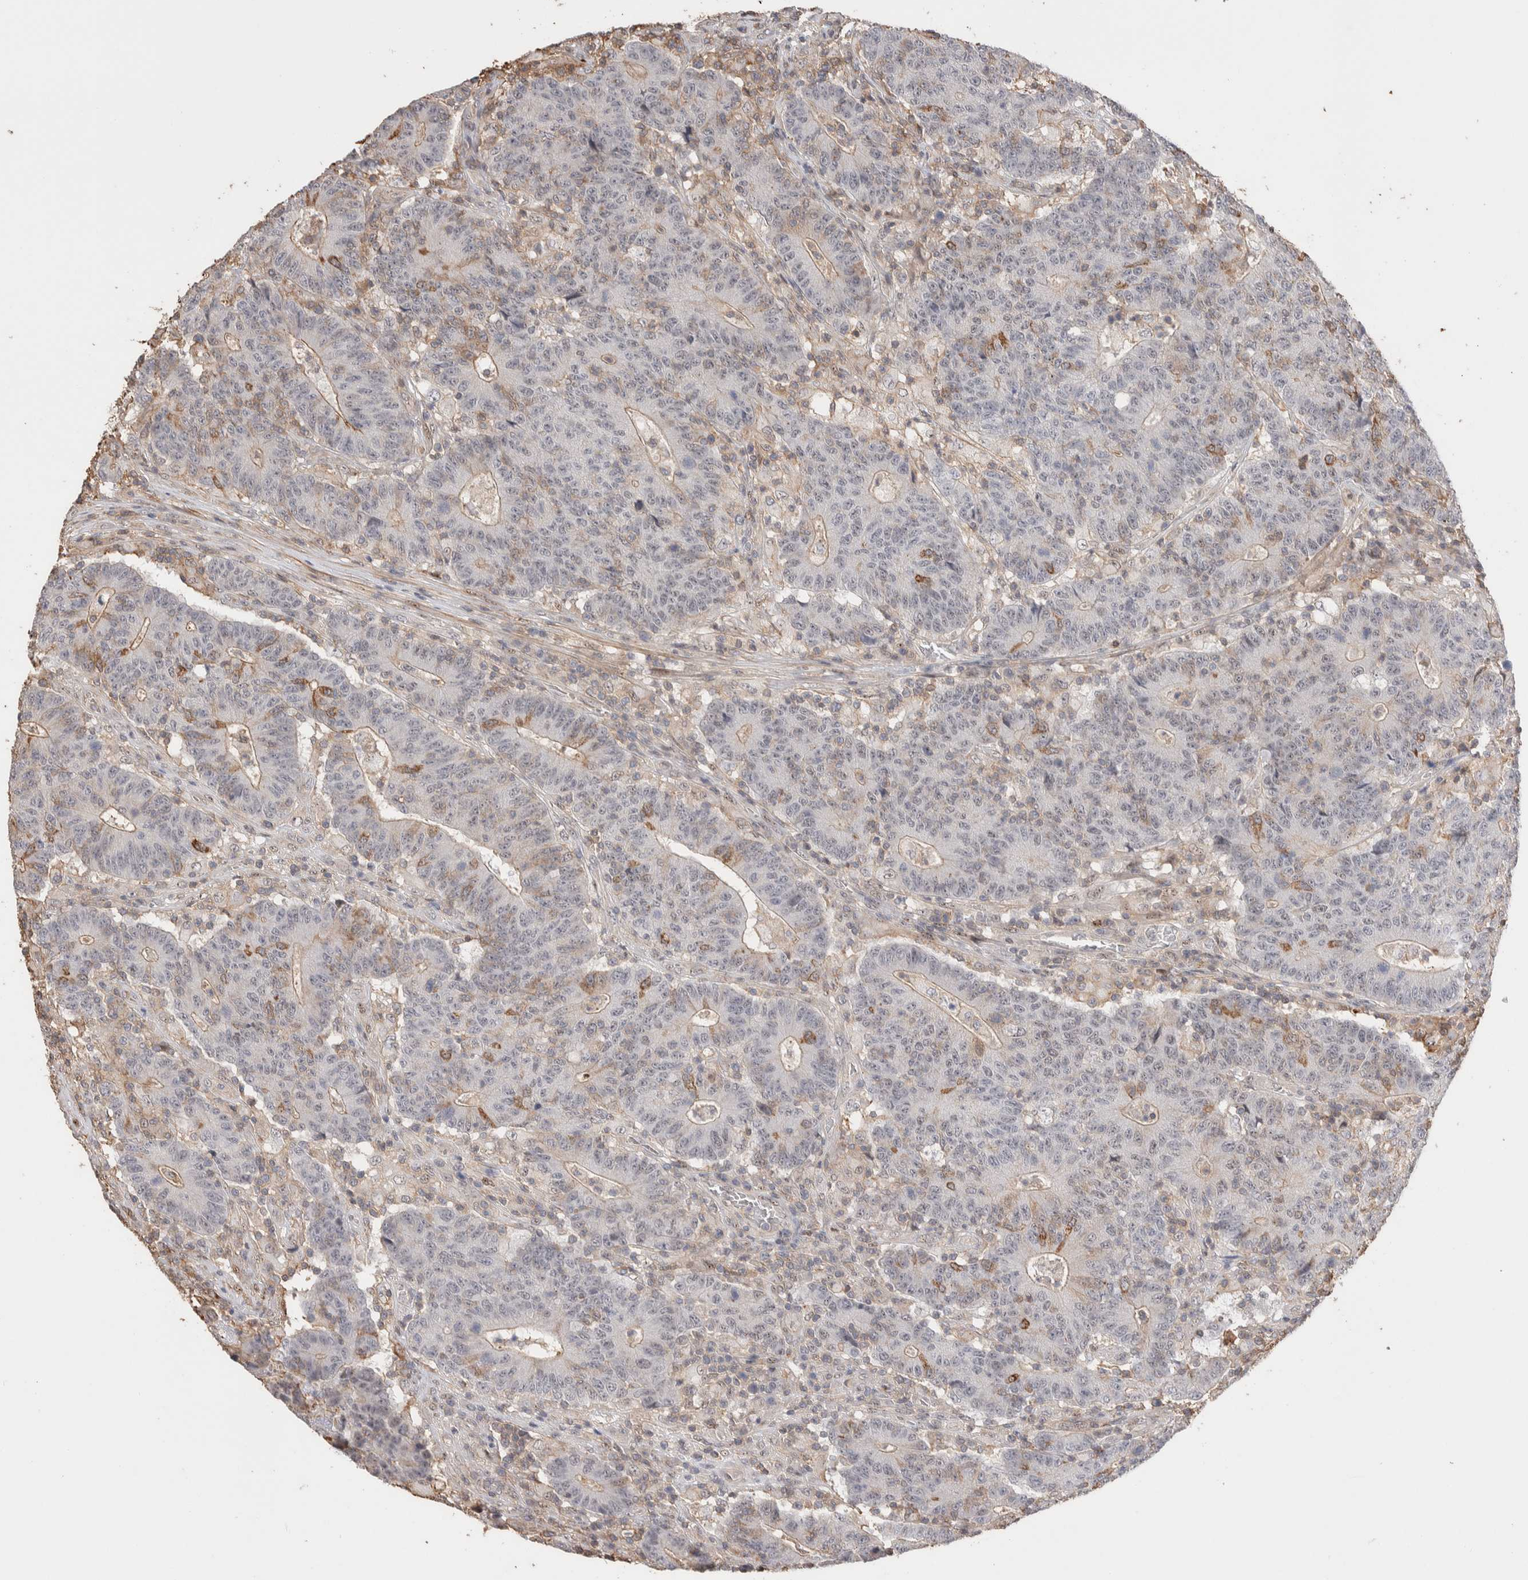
{"staining": {"intensity": "negative", "quantity": "none", "location": "none"}, "tissue": "colorectal cancer", "cell_type": "Tumor cells", "image_type": "cancer", "snomed": [{"axis": "morphology", "description": "Normal tissue, NOS"}, {"axis": "morphology", "description": "Adenocarcinoma, NOS"}, {"axis": "topography", "description": "Colon"}], "caption": "Tumor cells are negative for brown protein staining in colorectal cancer (adenocarcinoma). (DAB IHC visualized using brightfield microscopy, high magnification).", "gene": "ZNF704", "patient": {"sex": "female", "age": 75}}